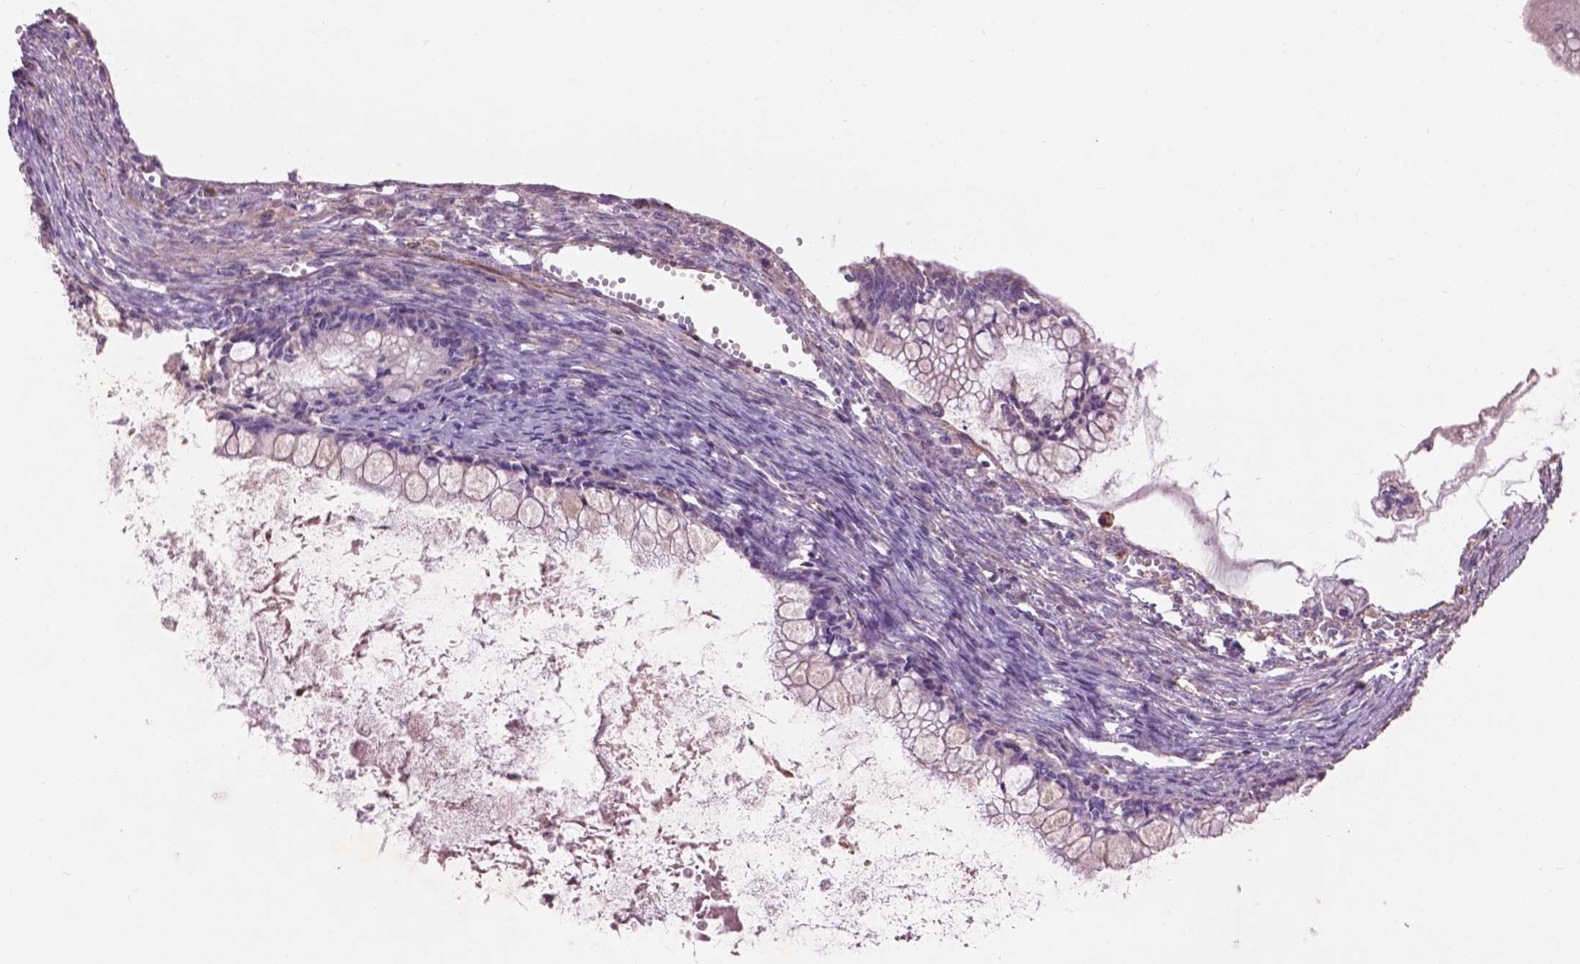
{"staining": {"intensity": "negative", "quantity": "none", "location": "none"}, "tissue": "ovarian cancer", "cell_type": "Tumor cells", "image_type": "cancer", "snomed": [{"axis": "morphology", "description": "Cystadenocarcinoma, mucinous, NOS"}, {"axis": "topography", "description": "Ovary"}], "caption": "The micrograph demonstrates no significant staining in tumor cells of ovarian cancer (mucinous cystadenocarcinoma). Nuclei are stained in blue.", "gene": "LRRC3C", "patient": {"sex": "female", "age": 67}}